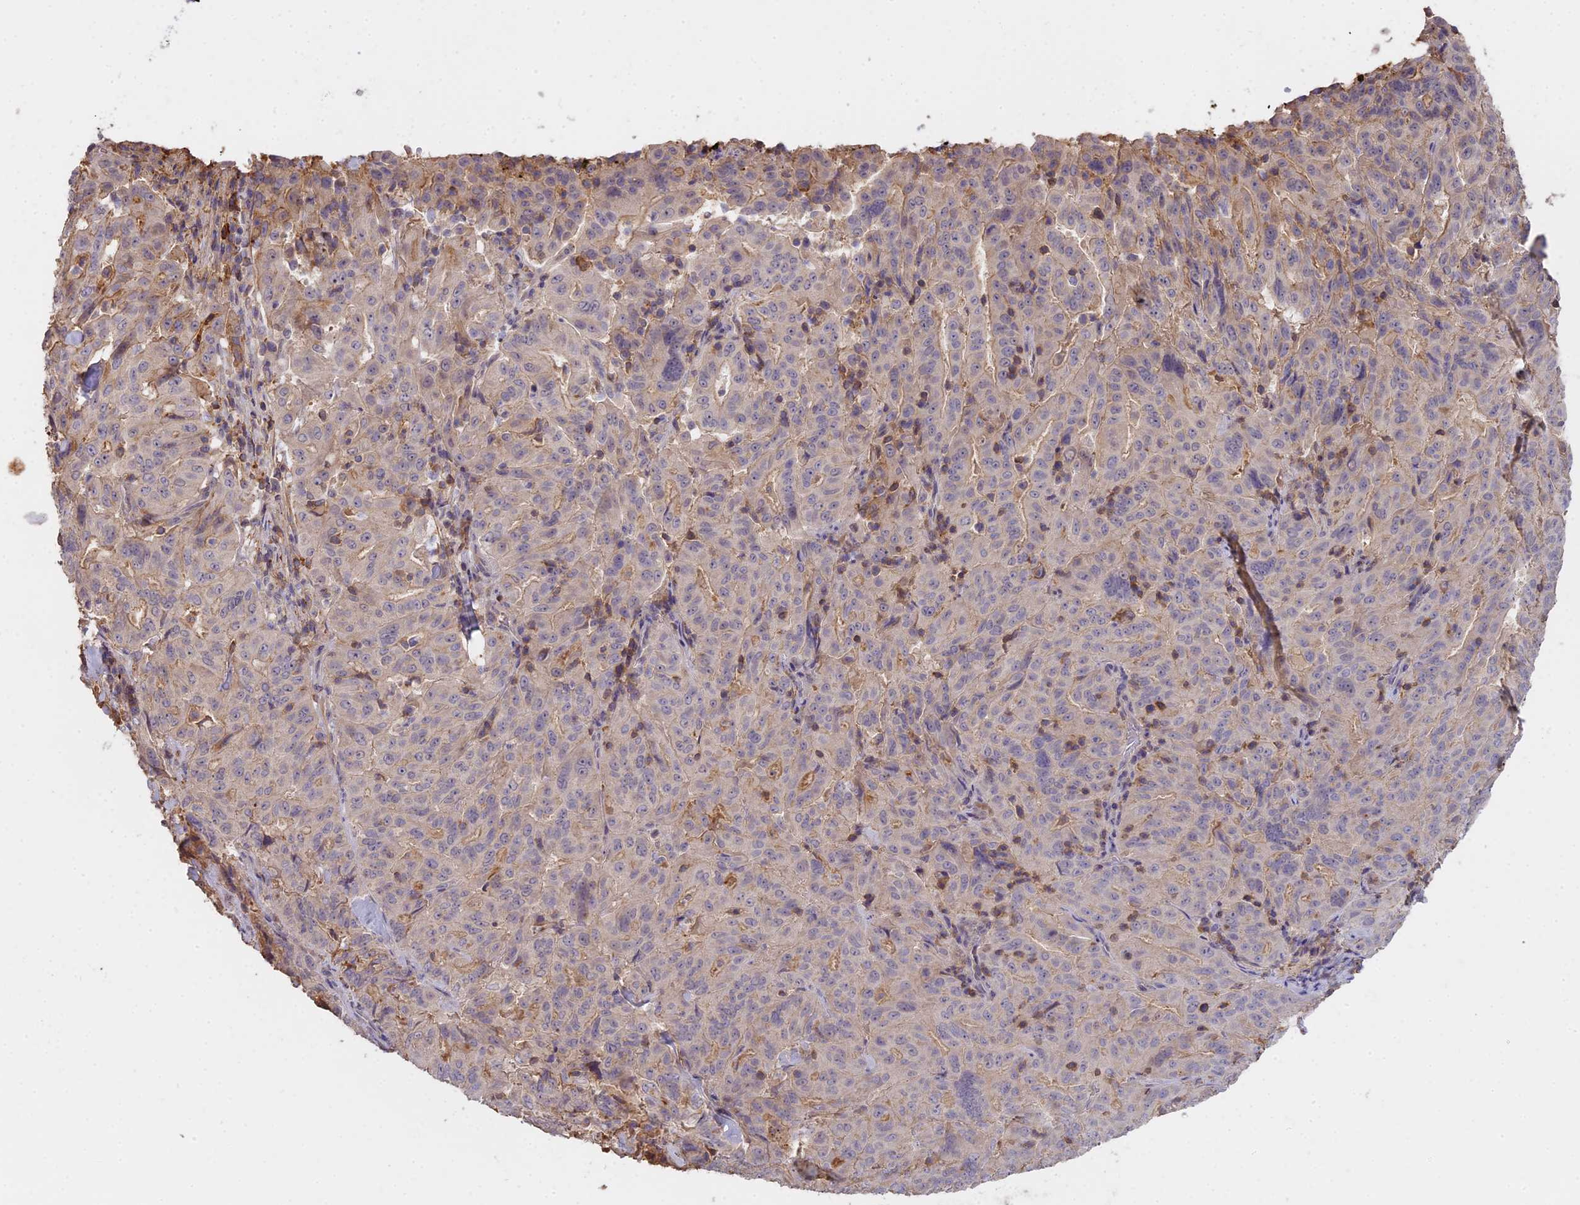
{"staining": {"intensity": "negative", "quantity": "none", "location": "none"}, "tissue": "pancreatic cancer", "cell_type": "Tumor cells", "image_type": "cancer", "snomed": [{"axis": "morphology", "description": "Adenocarcinoma, NOS"}, {"axis": "topography", "description": "Pancreas"}], "caption": "Immunohistochemistry image of human pancreatic cancer stained for a protein (brown), which shows no expression in tumor cells. The staining was performed using DAB to visualize the protein expression in brown, while the nuclei were stained in blue with hematoxylin (Magnification: 20x).", "gene": "CFAP119", "patient": {"sex": "male", "age": 63}}